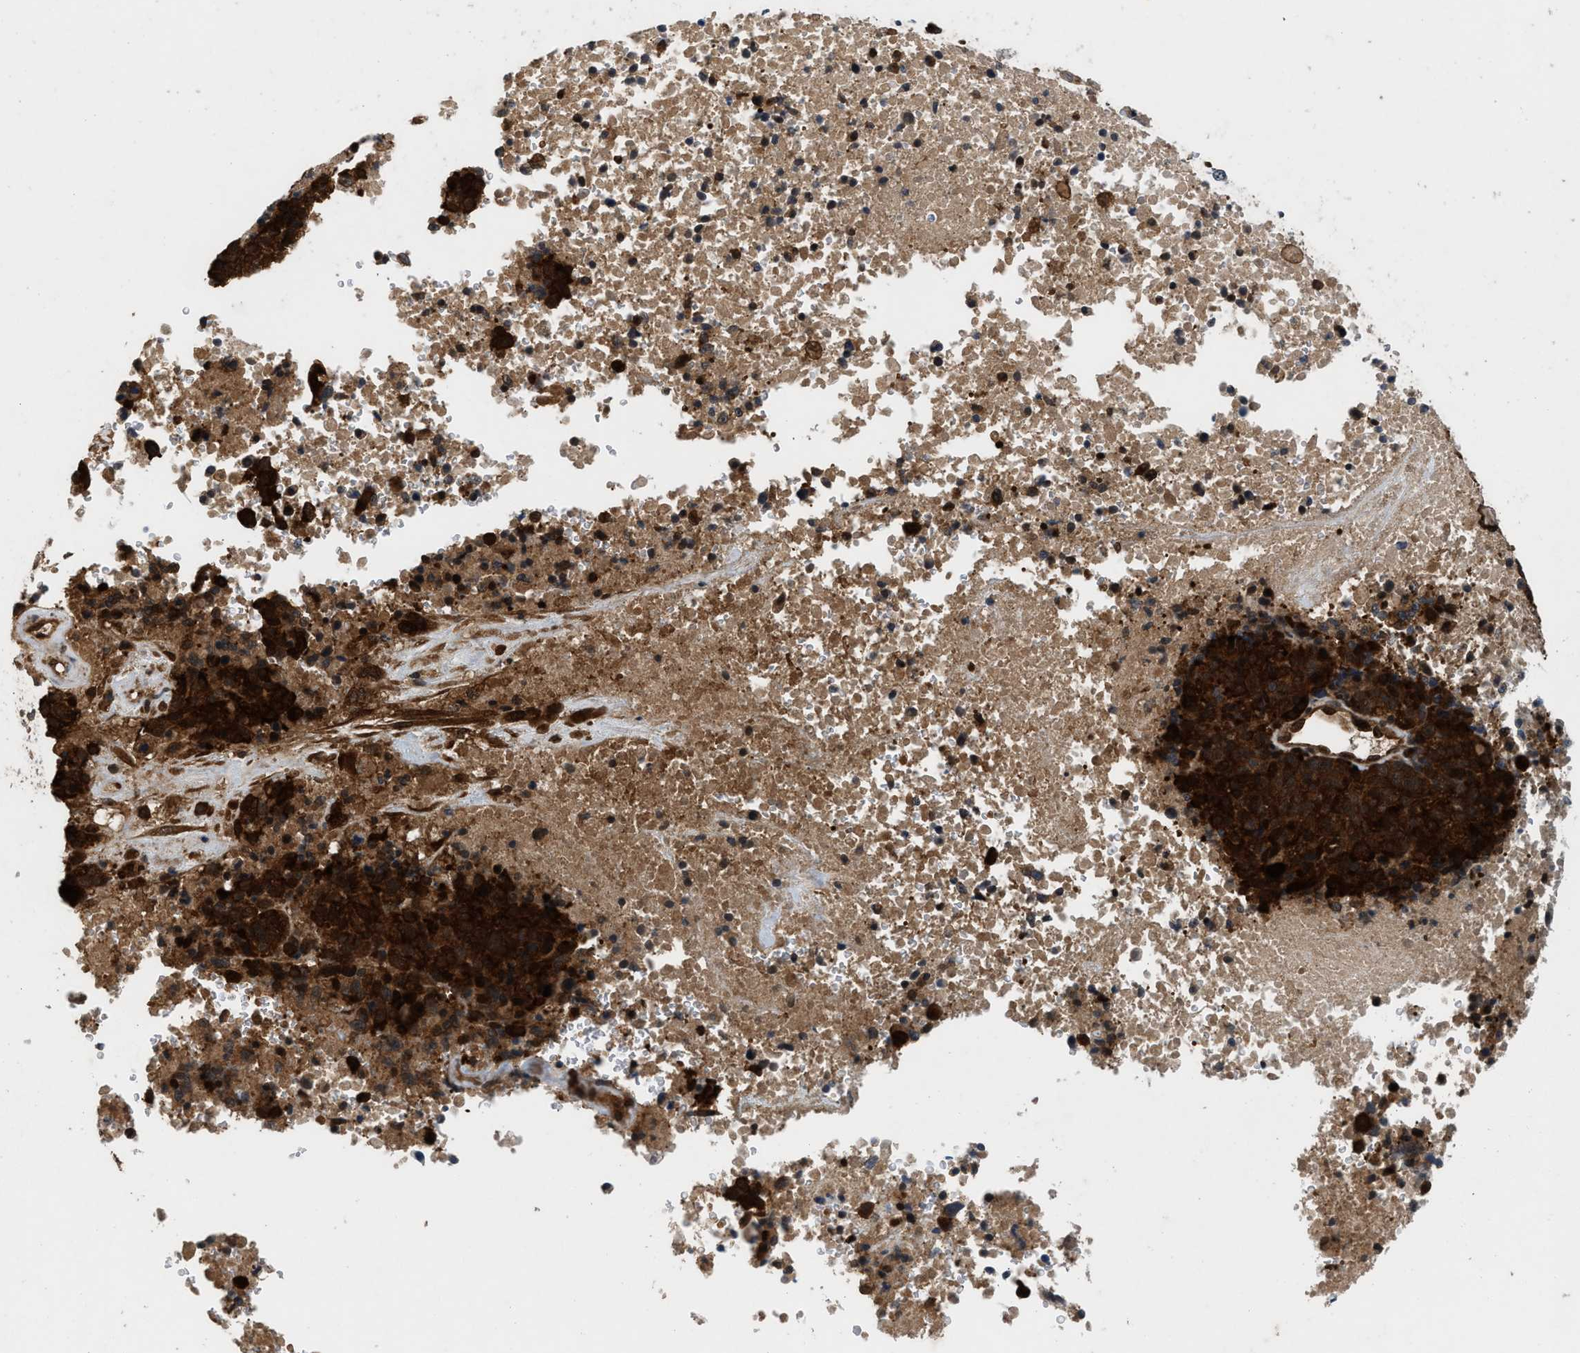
{"staining": {"intensity": "strong", "quantity": ">75%", "location": "cytoplasmic/membranous,nuclear"}, "tissue": "melanoma", "cell_type": "Tumor cells", "image_type": "cancer", "snomed": [{"axis": "morphology", "description": "Malignant melanoma, Metastatic site"}, {"axis": "topography", "description": "Cerebral cortex"}], "caption": "Malignant melanoma (metastatic site) stained for a protein exhibits strong cytoplasmic/membranous and nuclear positivity in tumor cells.", "gene": "OXSR1", "patient": {"sex": "female", "age": 52}}